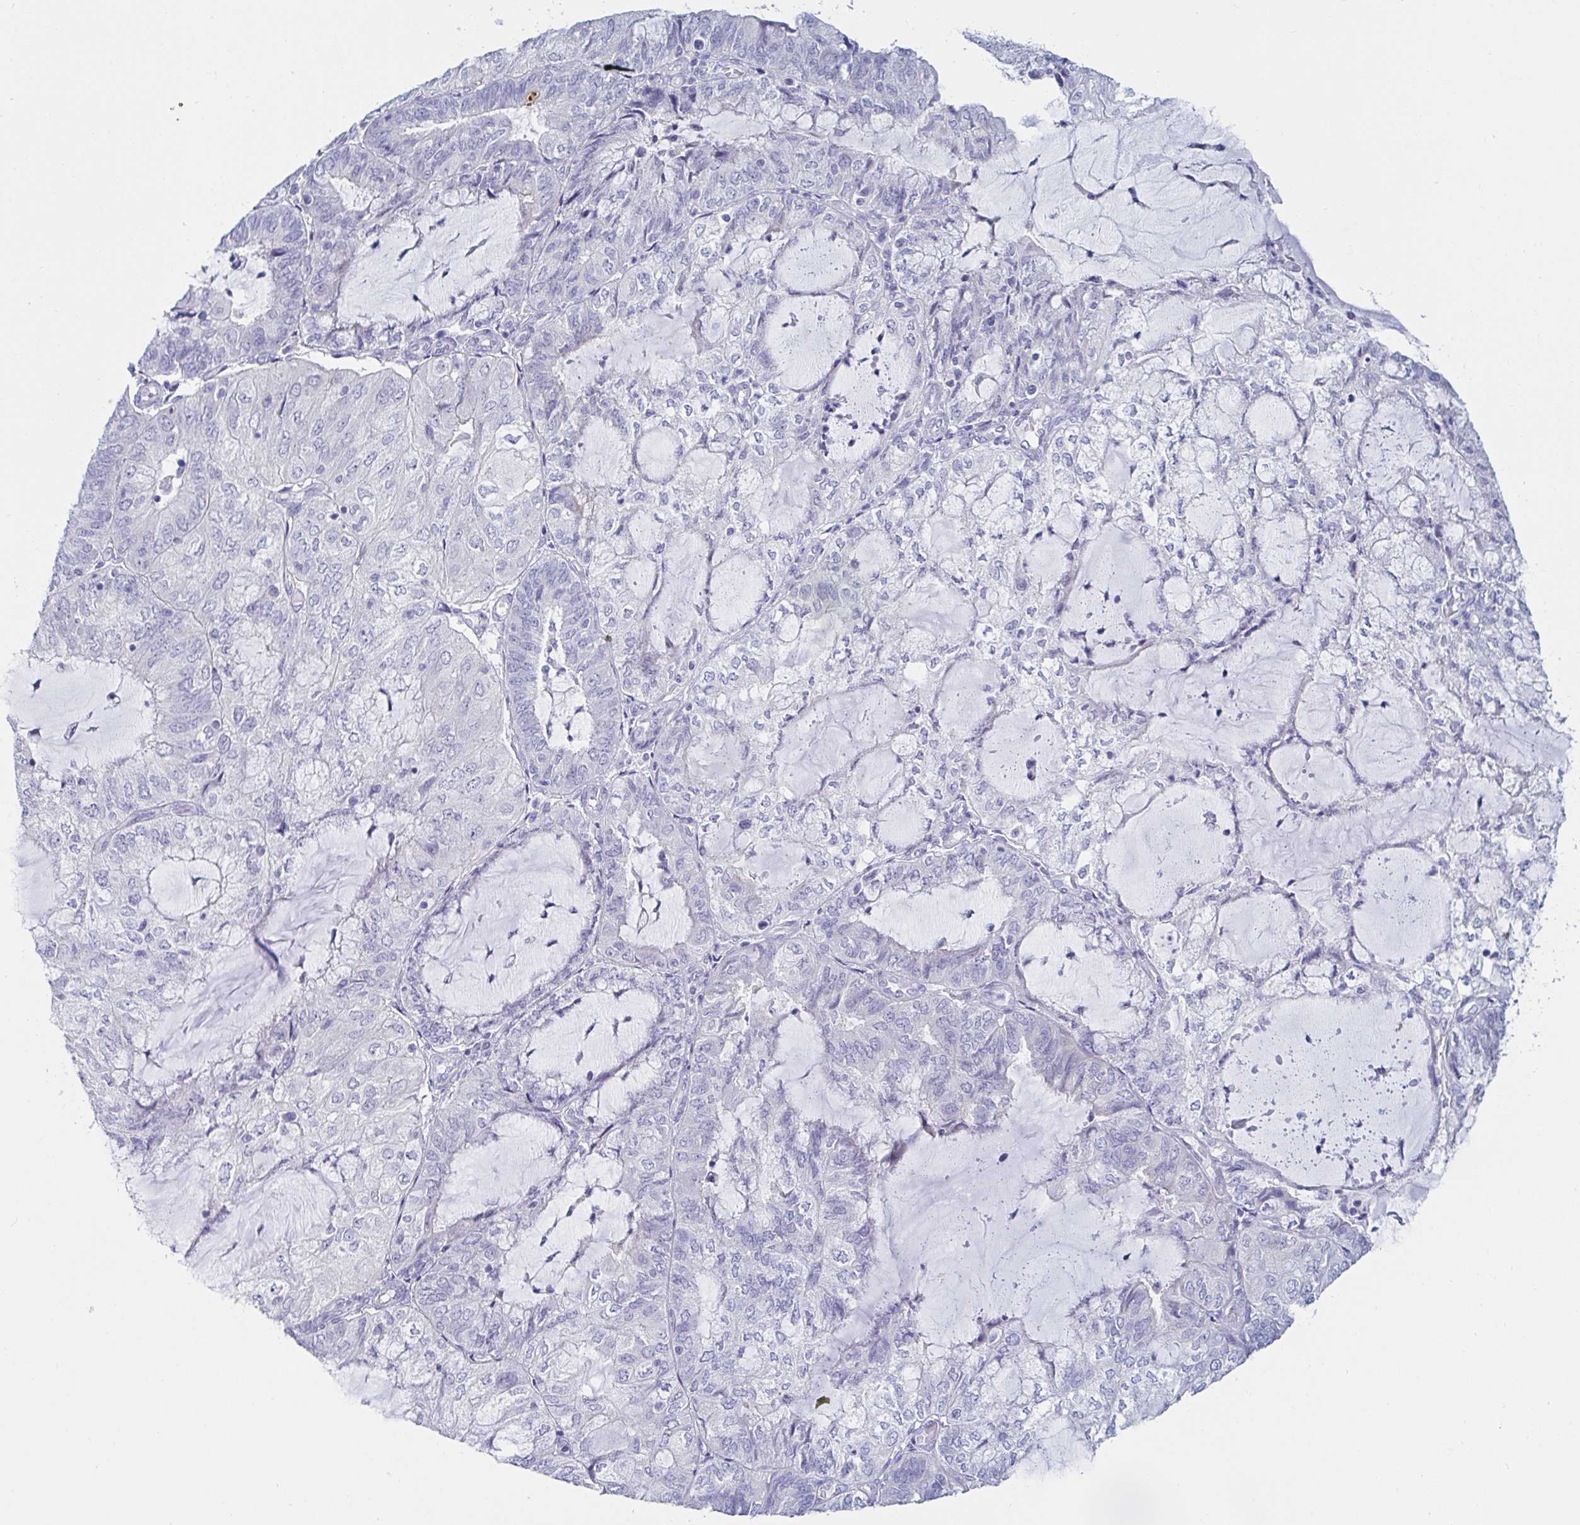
{"staining": {"intensity": "negative", "quantity": "none", "location": "none"}, "tissue": "endometrial cancer", "cell_type": "Tumor cells", "image_type": "cancer", "snomed": [{"axis": "morphology", "description": "Adenocarcinoma, NOS"}, {"axis": "topography", "description": "Endometrium"}], "caption": "The image exhibits no staining of tumor cells in endometrial cancer.", "gene": "OR10K1", "patient": {"sex": "female", "age": 81}}